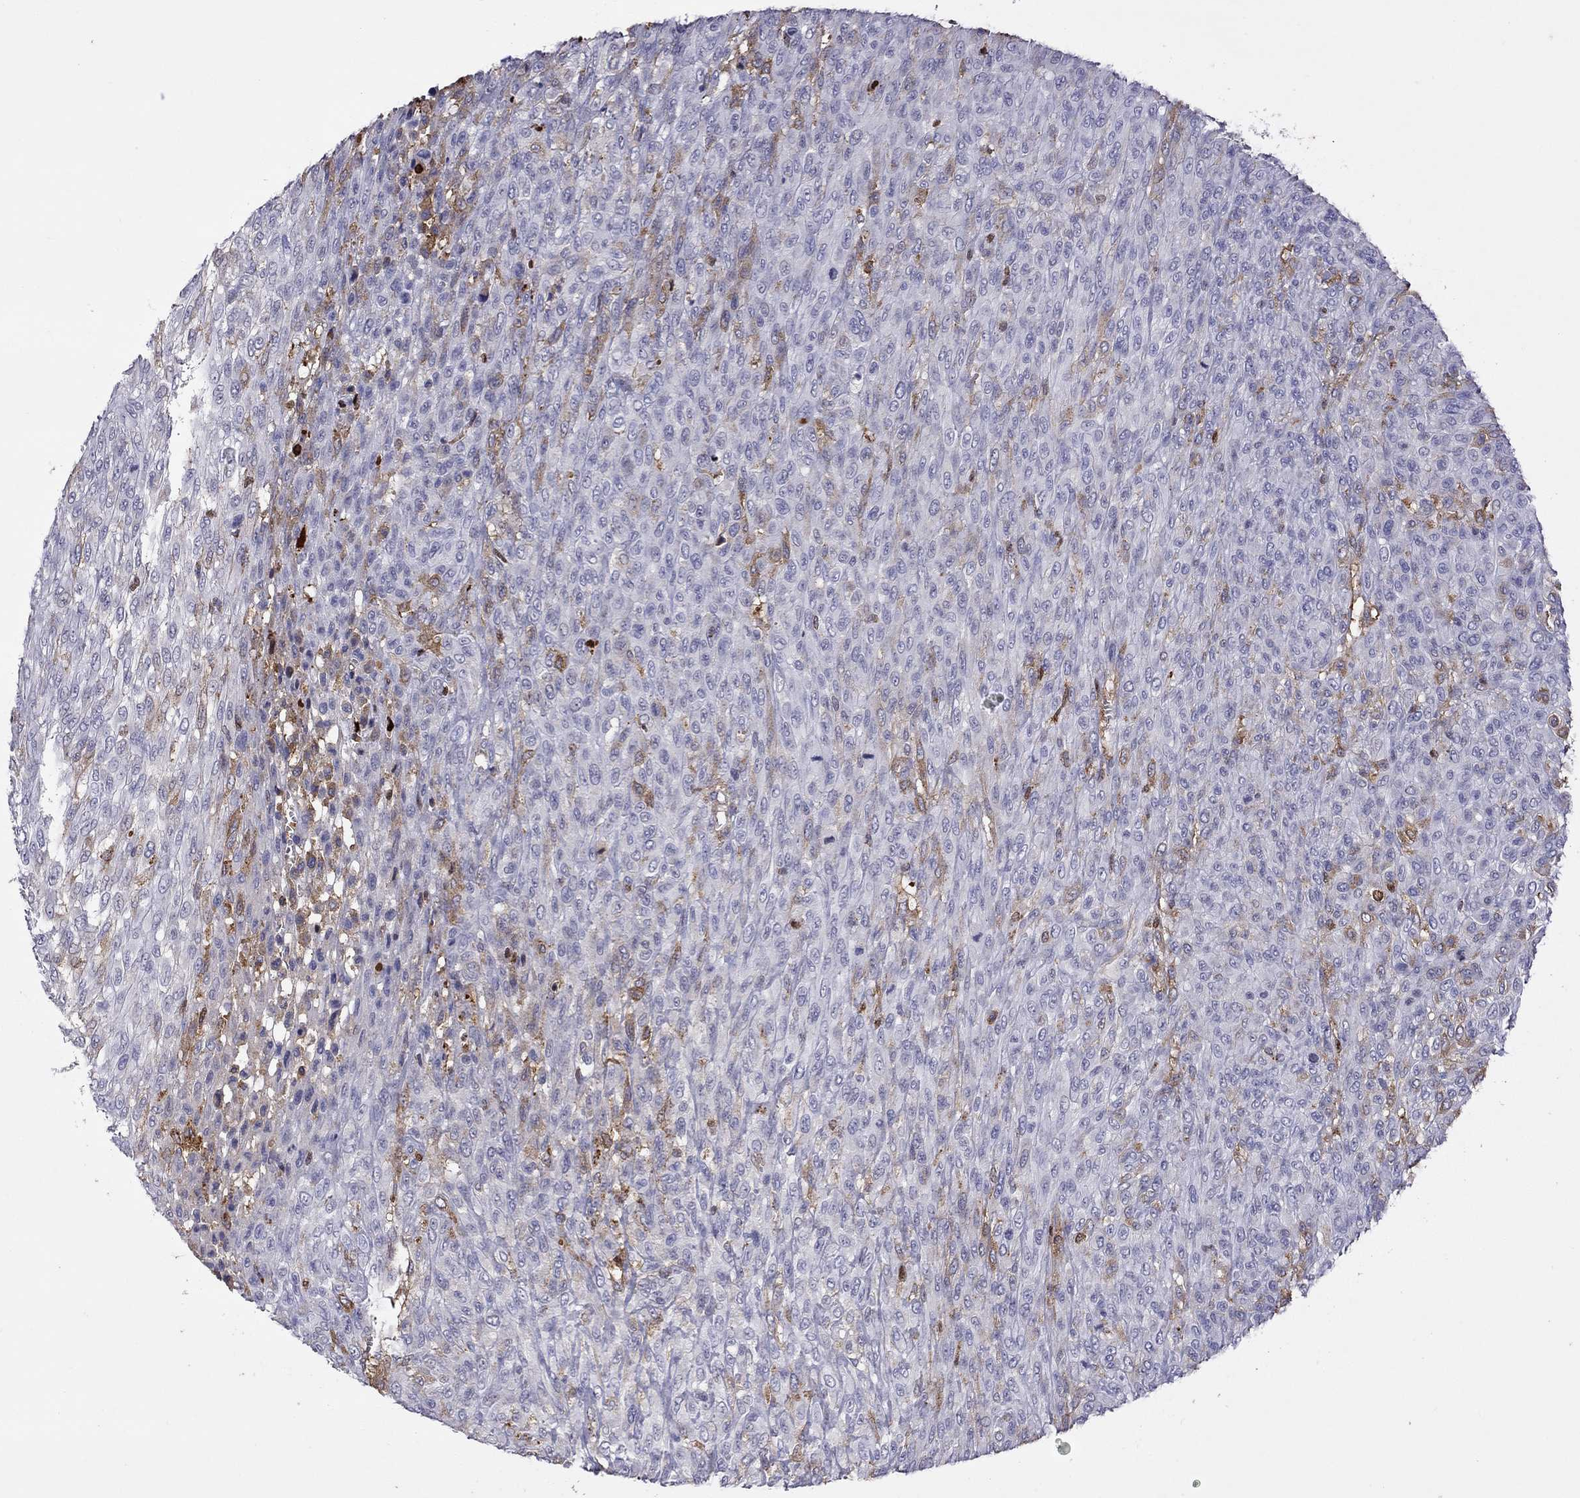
{"staining": {"intensity": "negative", "quantity": "none", "location": "none"}, "tissue": "renal cancer", "cell_type": "Tumor cells", "image_type": "cancer", "snomed": [{"axis": "morphology", "description": "Adenocarcinoma, NOS"}, {"axis": "topography", "description": "Kidney"}], "caption": "DAB immunohistochemical staining of human renal adenocarcinoma exhibits no significant expression in tumor cells.", "gene": "SERPINA3", "patient": {"sex": "male", "age": 58}}